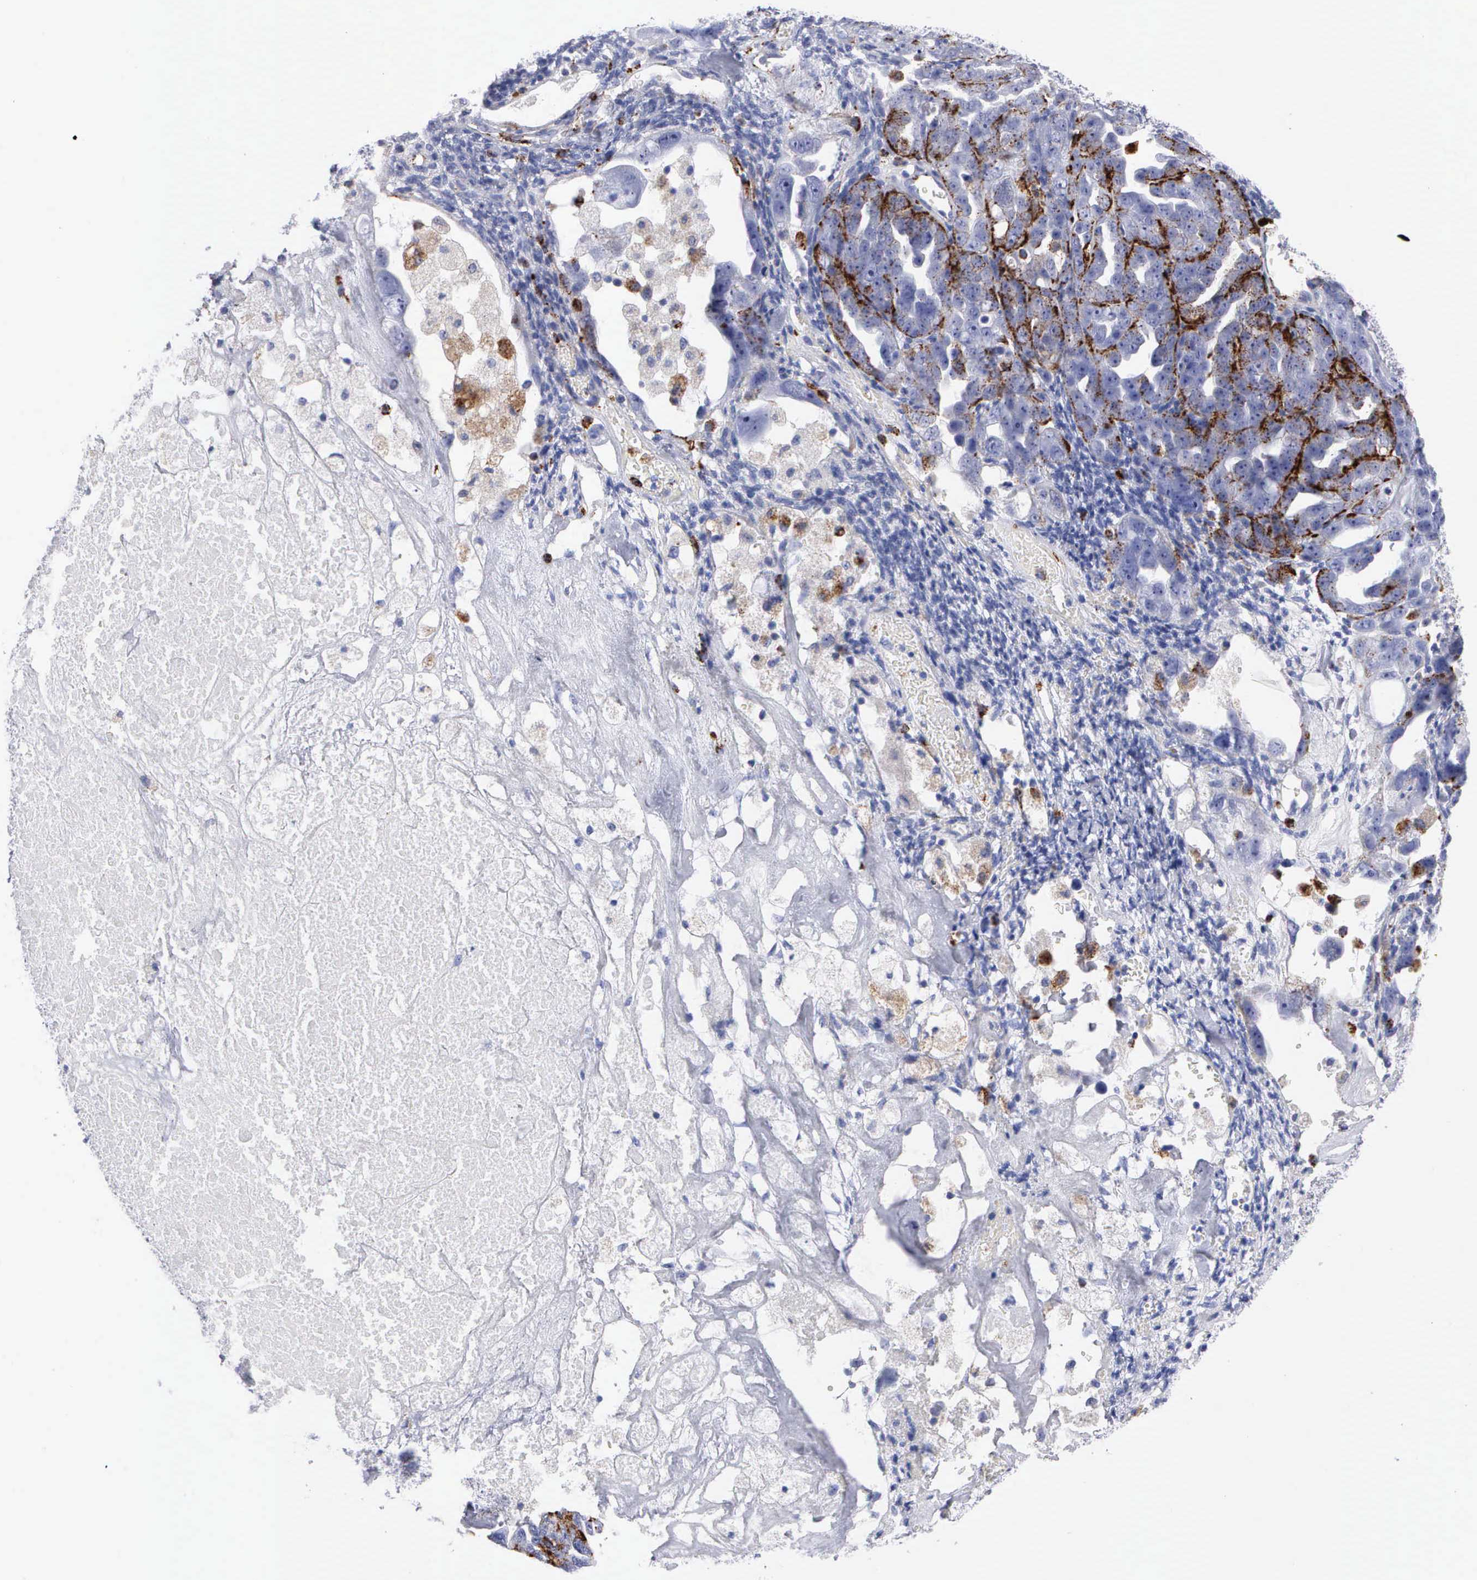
{"staining": {"intensity": "moderate", "quantity": "25%-75%", "location": "cytoplasmic/membranous"}, "tissue": "ovarian cancer", "cell_type": "Tumor cells", "image_type": "cancer", "snomed": [{"axis": "morphology", "description": "Cystadenocarcinoma, serous, NOS"}, {"axis": "topography", "description": "Ovary"}], "caption": "Tumor cells demonstrate medium levels of moderate cytoplasmic/membranous expression in about 25%-75% of cells in ovarian cancer (serous cystadenocarcinoma).", "gene": "CTSH", "patient": {"sex": "female", "age": 66}}